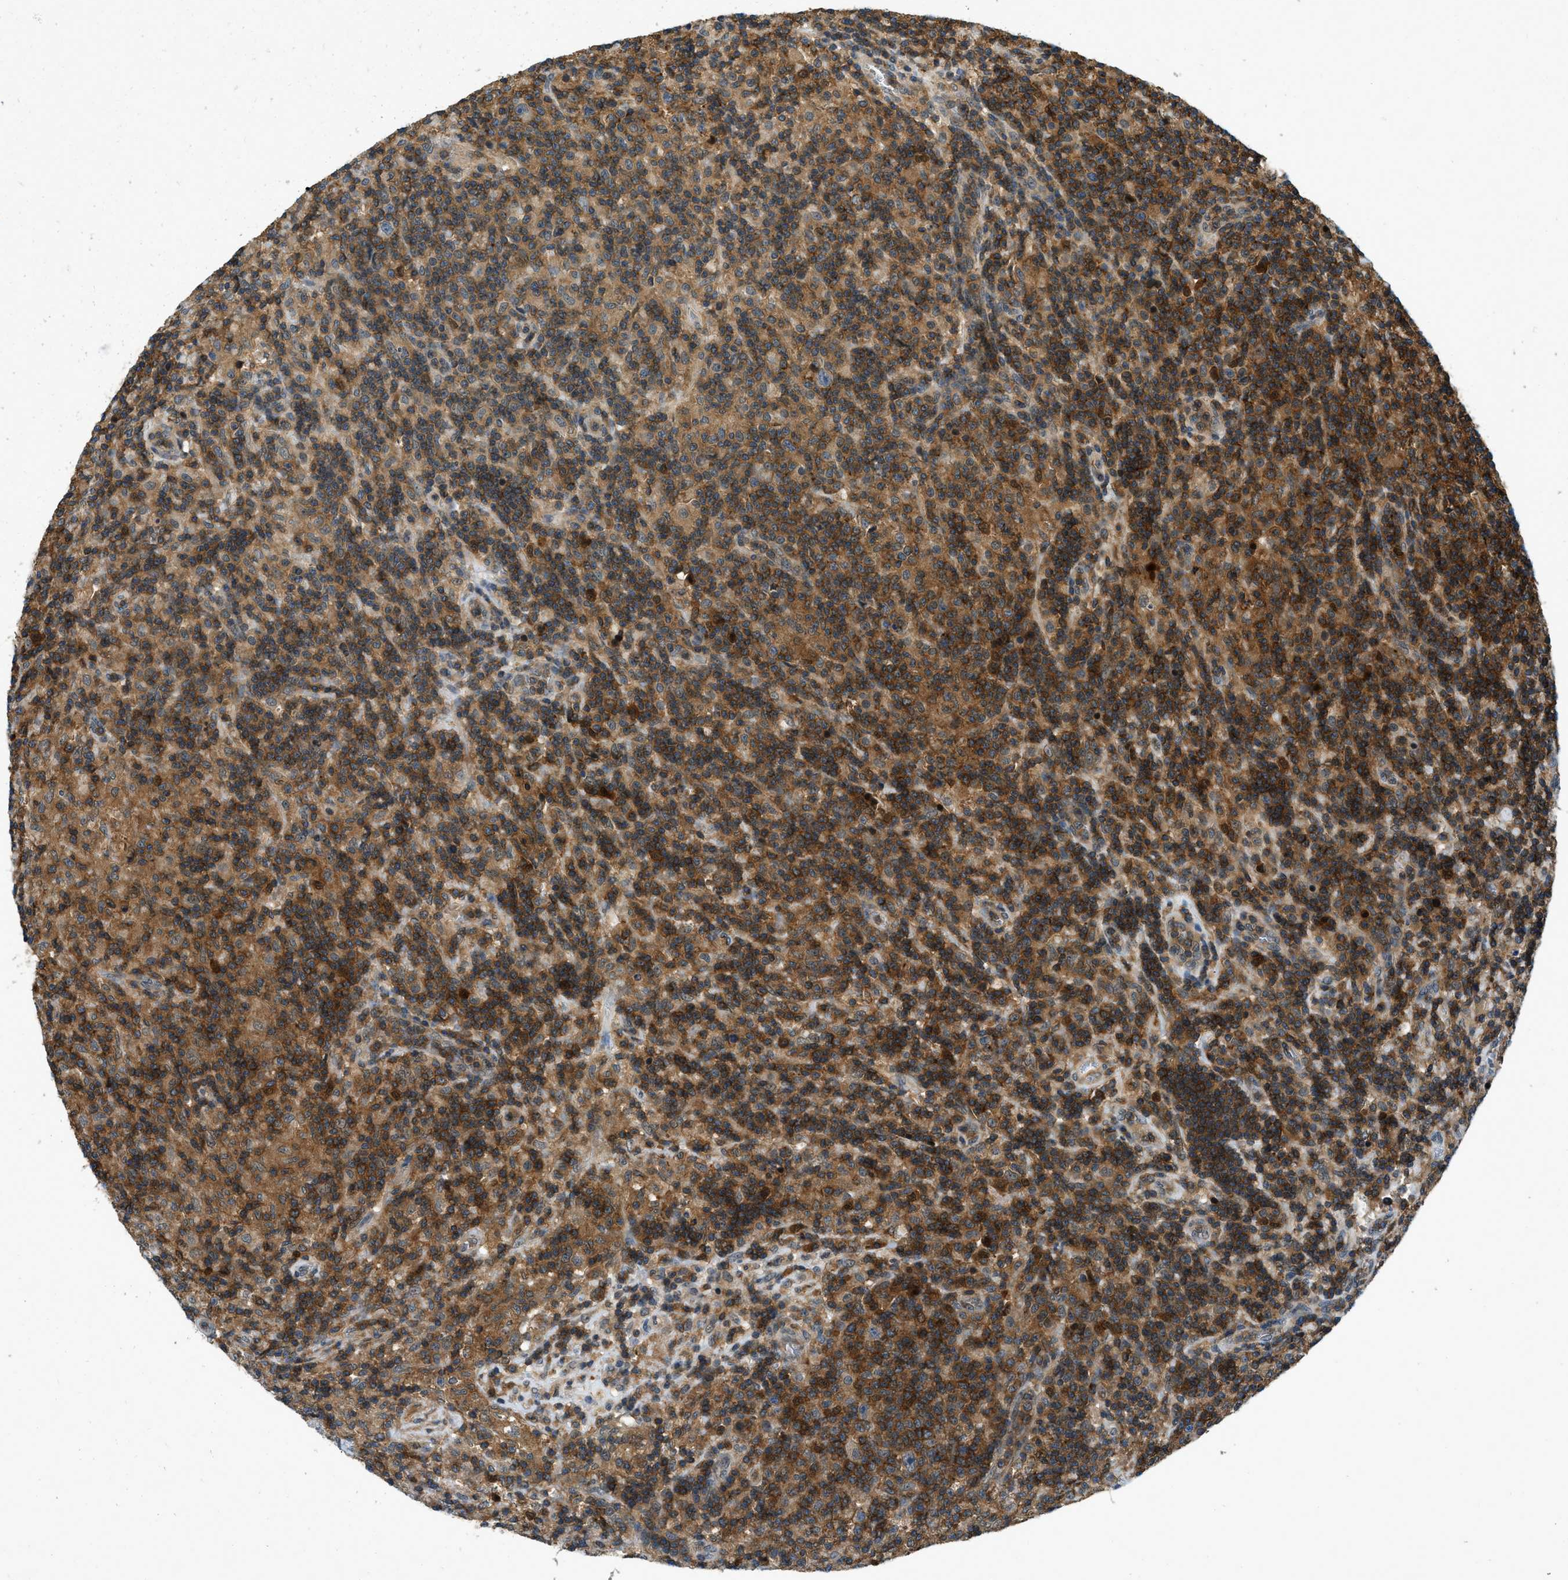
{"staining": {"intensity": "weak", "quantity": ">75%", "location": "cytoplasmic/membranous"}, "tissue": "lymphoma", "cell_type": "Tumor cells", "image_type": "cancer", "snomed": [{"axis": "morphology", "description": "Hodgkin's disease, NOS"}, {"axis": "topography", "description": "Lymph node"}], "caption": "A brown stain highlights weak cytoplasmic/membranous expression of a protein in human Hodgkin's disease tumor cells.", "gene": "GMPPB", "patient": {"sex": "male", "age": 70}}